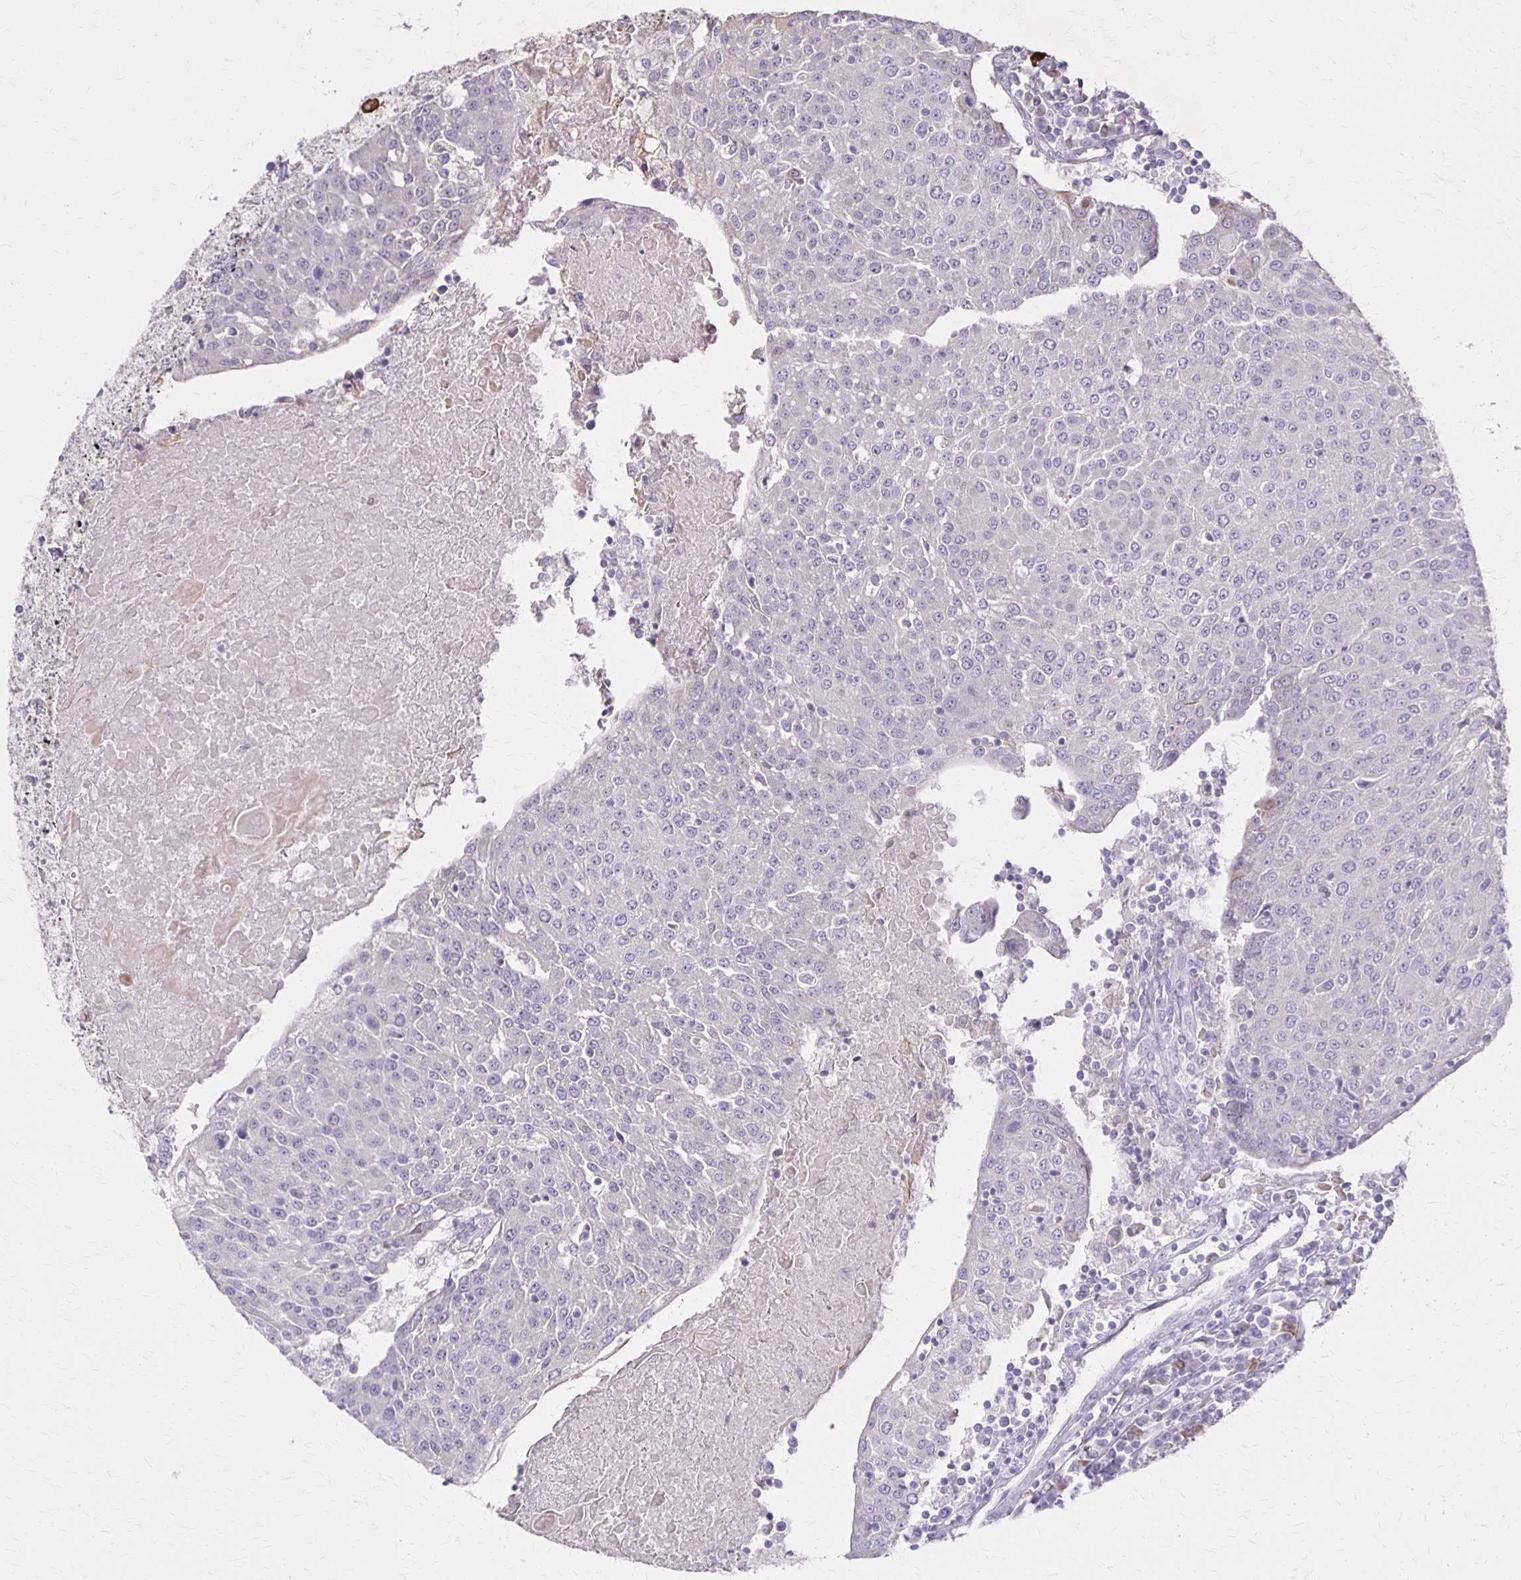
{"staining": {"intensity": "negative", "quantity": "none", "location": "none"}, "tissue": "urothelial cancer", "cell_type": "Tumor cells", "image_type": "cancer", "snomed": [{"axis": "morphology", "description": "Urothelial carcinoma, High grade"}, {"axis": "topography", "description": "Urinary bladder"}], "caption": "This micrograph is of urothelial cancer stained with immunohistochemistry to label a protein in brown with the nuclei are counter-stained blue. There is no positivity in tumor cells. The staining was performed using DAB to visualize the protein expression in brown, while the nuclei were stained in blue with hematoxylin (Magnification: 20x).", "gene": "SLC35E2B", "patient": {"sex": "female", "age": 85}}